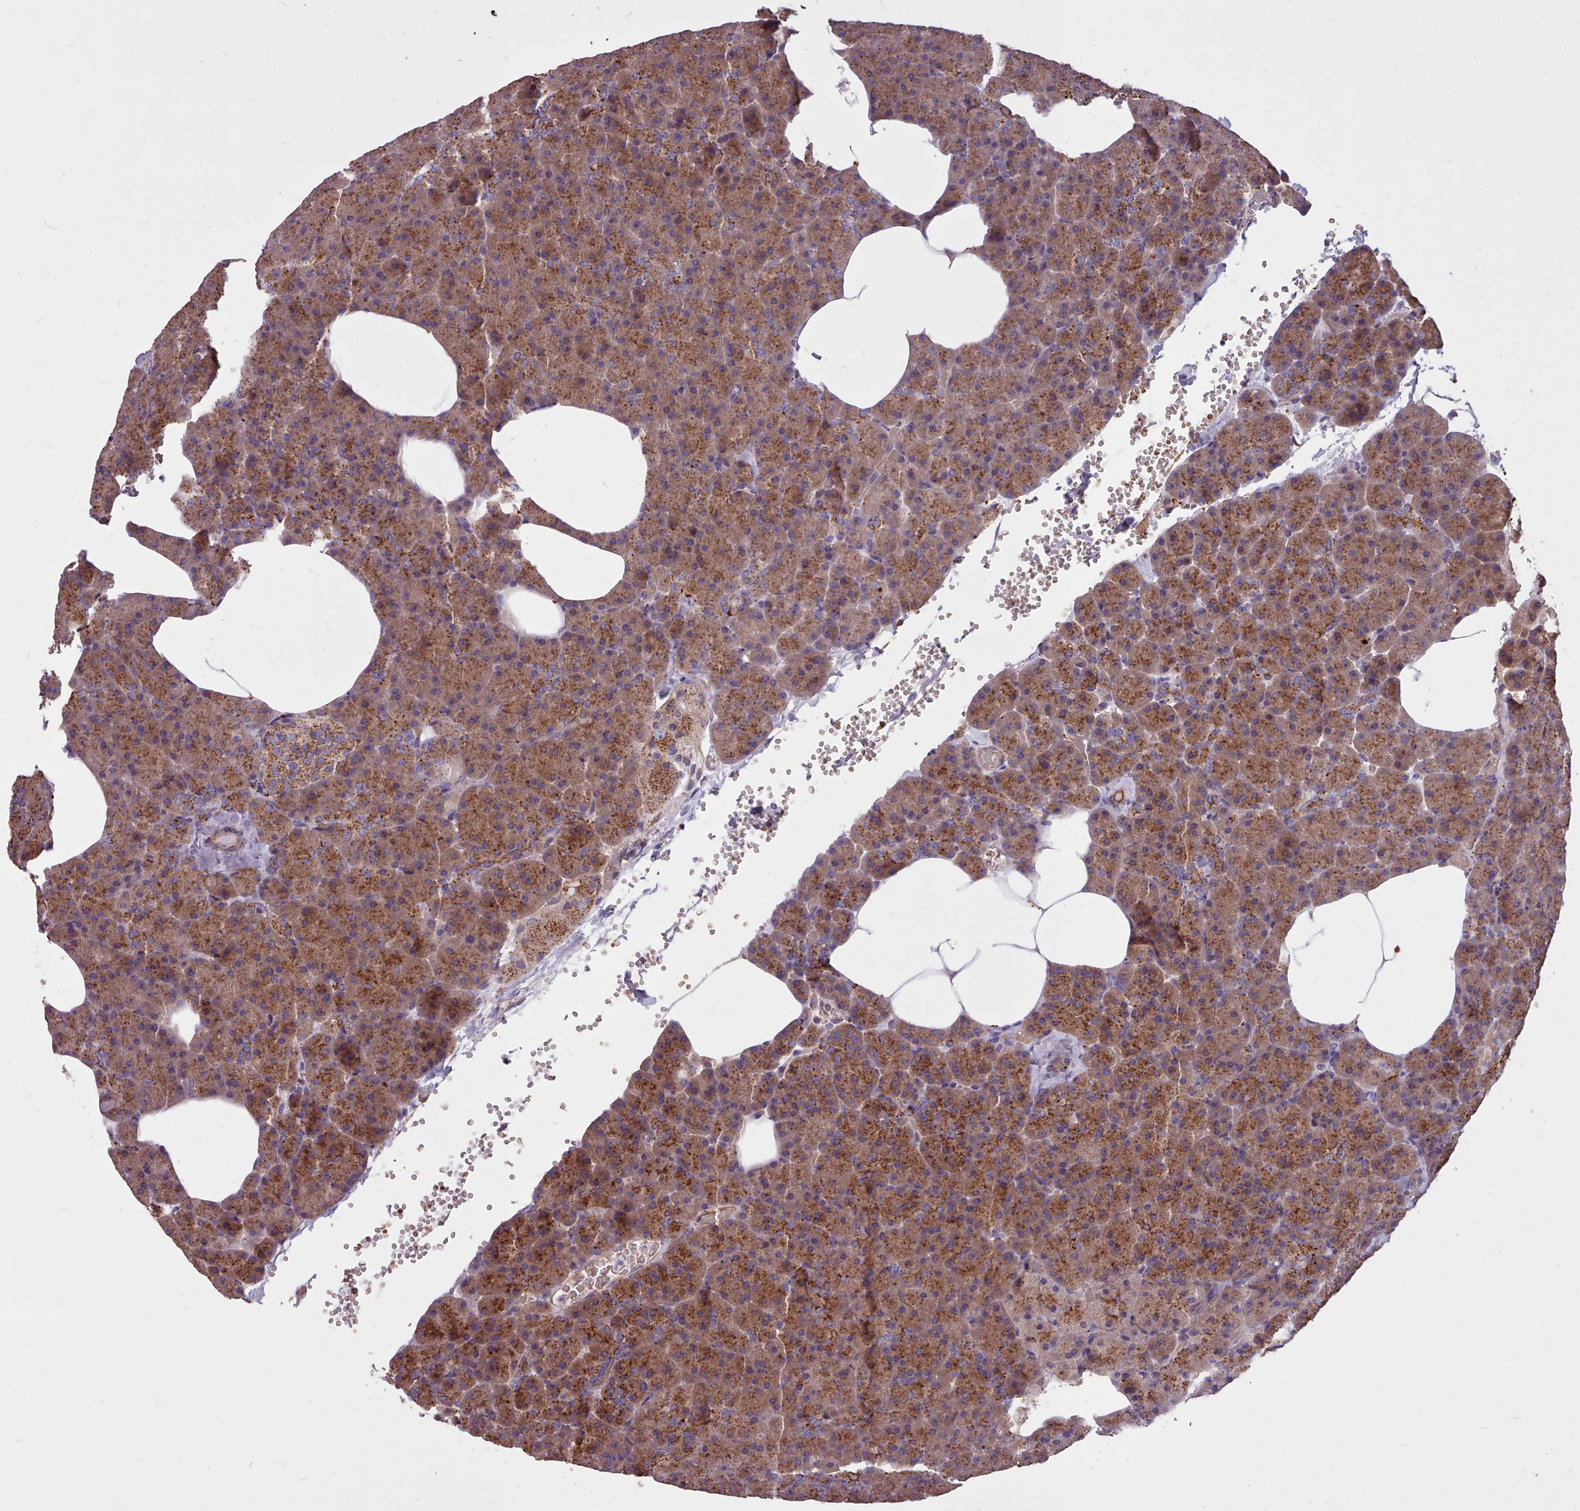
{"staining": {"intensity": "strong", "quantity": ">75%", "location": "cytoplasmic/membranous"}, "tissue": "pancreas", "cell_type": "Exocrine glandular cells", "image_type": "normal", "snomed": [{"axis": "morphology", "description": "Normal tissue, NOS"}, {"axis": "morphology", "description": "Carcinoid, malignant, NOS"}, {"axis": "topography", "description": "Pancreas"}], "caption": "Brown immunohistochemical staining in normal pancreas shows strong cytoplasmic/membranous expression in approximately >75% of exocrine glandular cells.", "gene": "PACSIN3", "patient": {"sex": "female", "age": 35}}